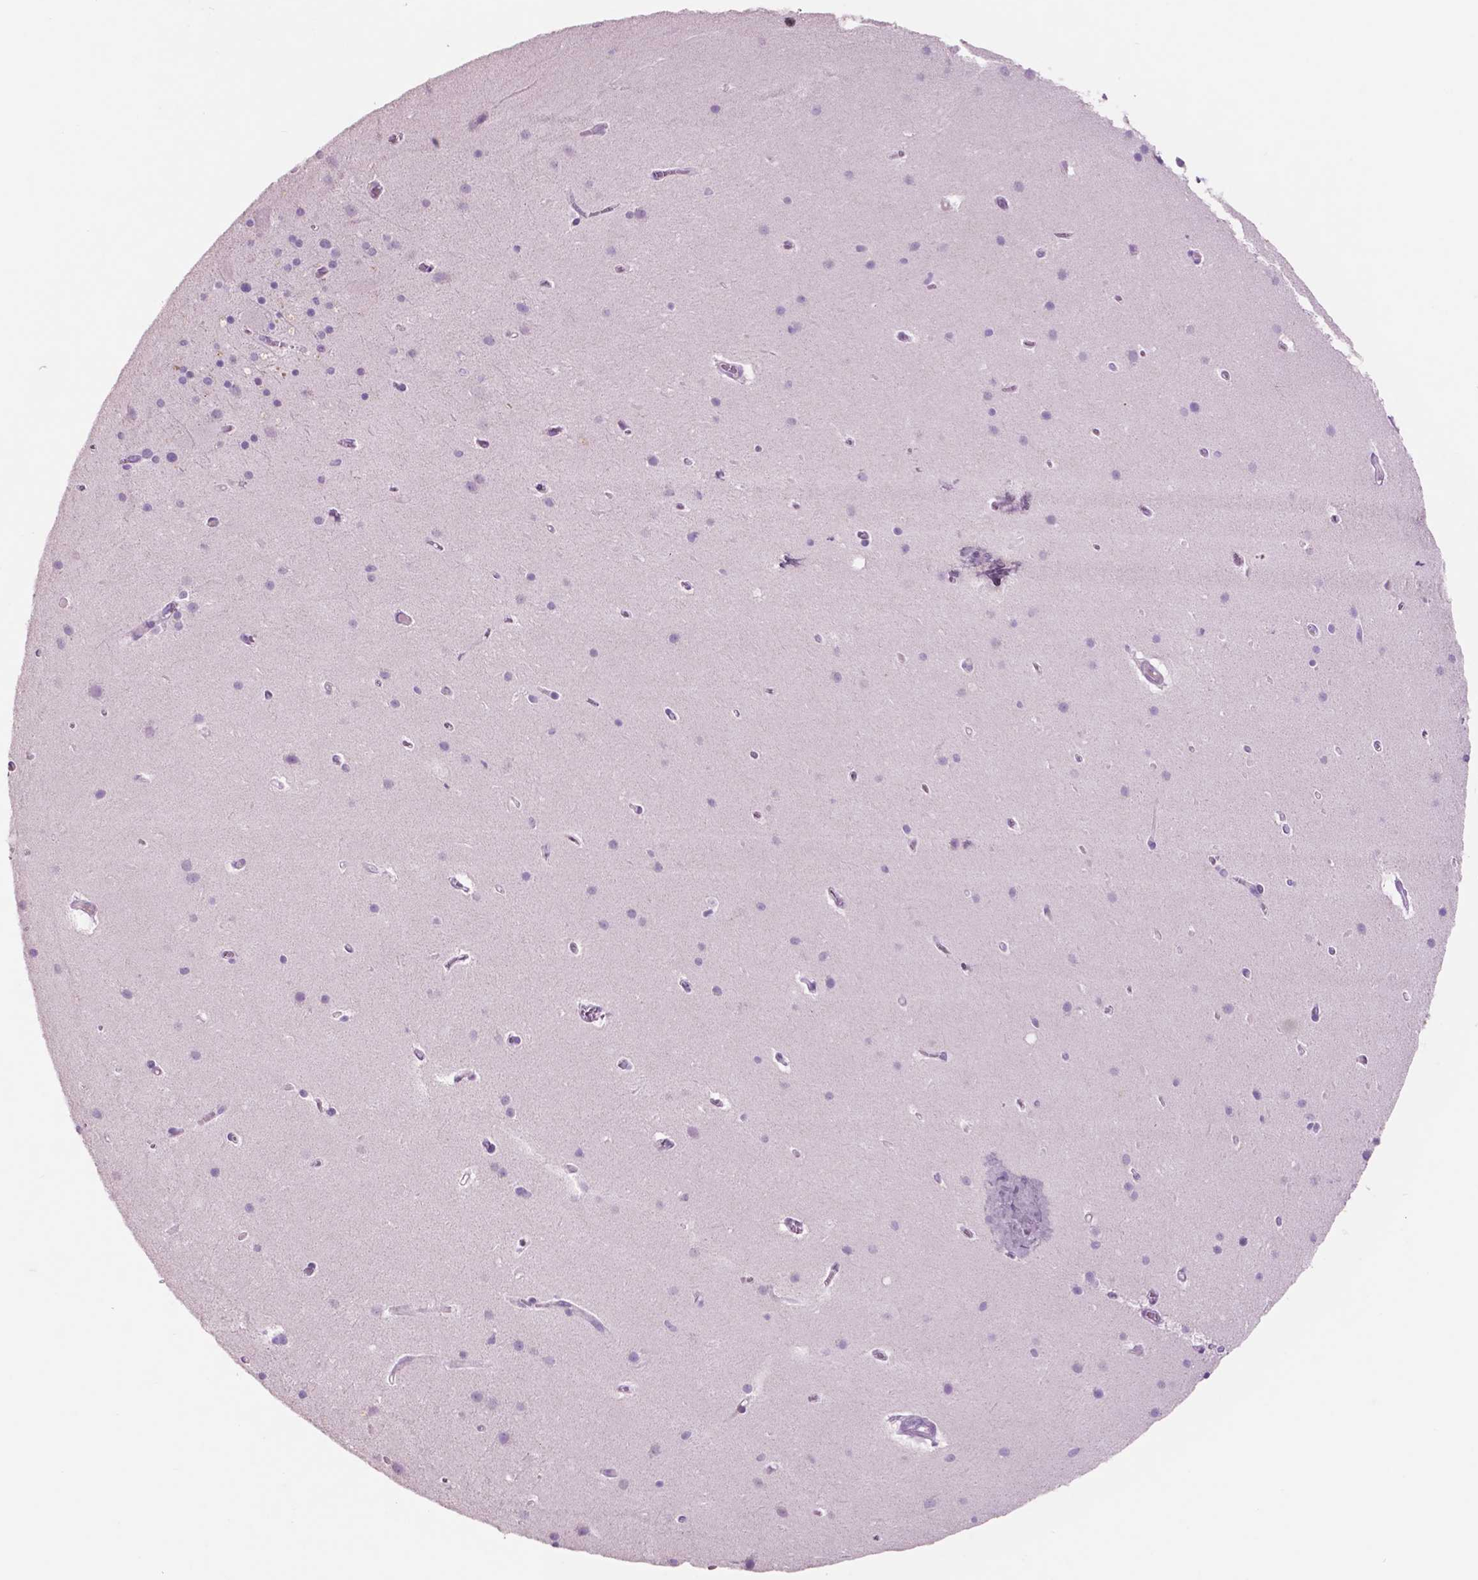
{"staining": {"intensity": "negative", "quantity": "none", "location": "none"}, "tissue": "cerebellum", "cell_type": "Cells in granular layer", "image_type": "normal", "snomed": [{"axis": "morphology", "description": "Normal tissue, NOS"}, {"axis": "topography", "description": "Cerebellum"}], "caption": "A high-resolution photomicrograph shows immunohistochemistry staining of normal cerebellum, which shows no significant expression in cells in granular layer.", "gene": "IDO1", "patient": {"sex": "male", "age": 70}}